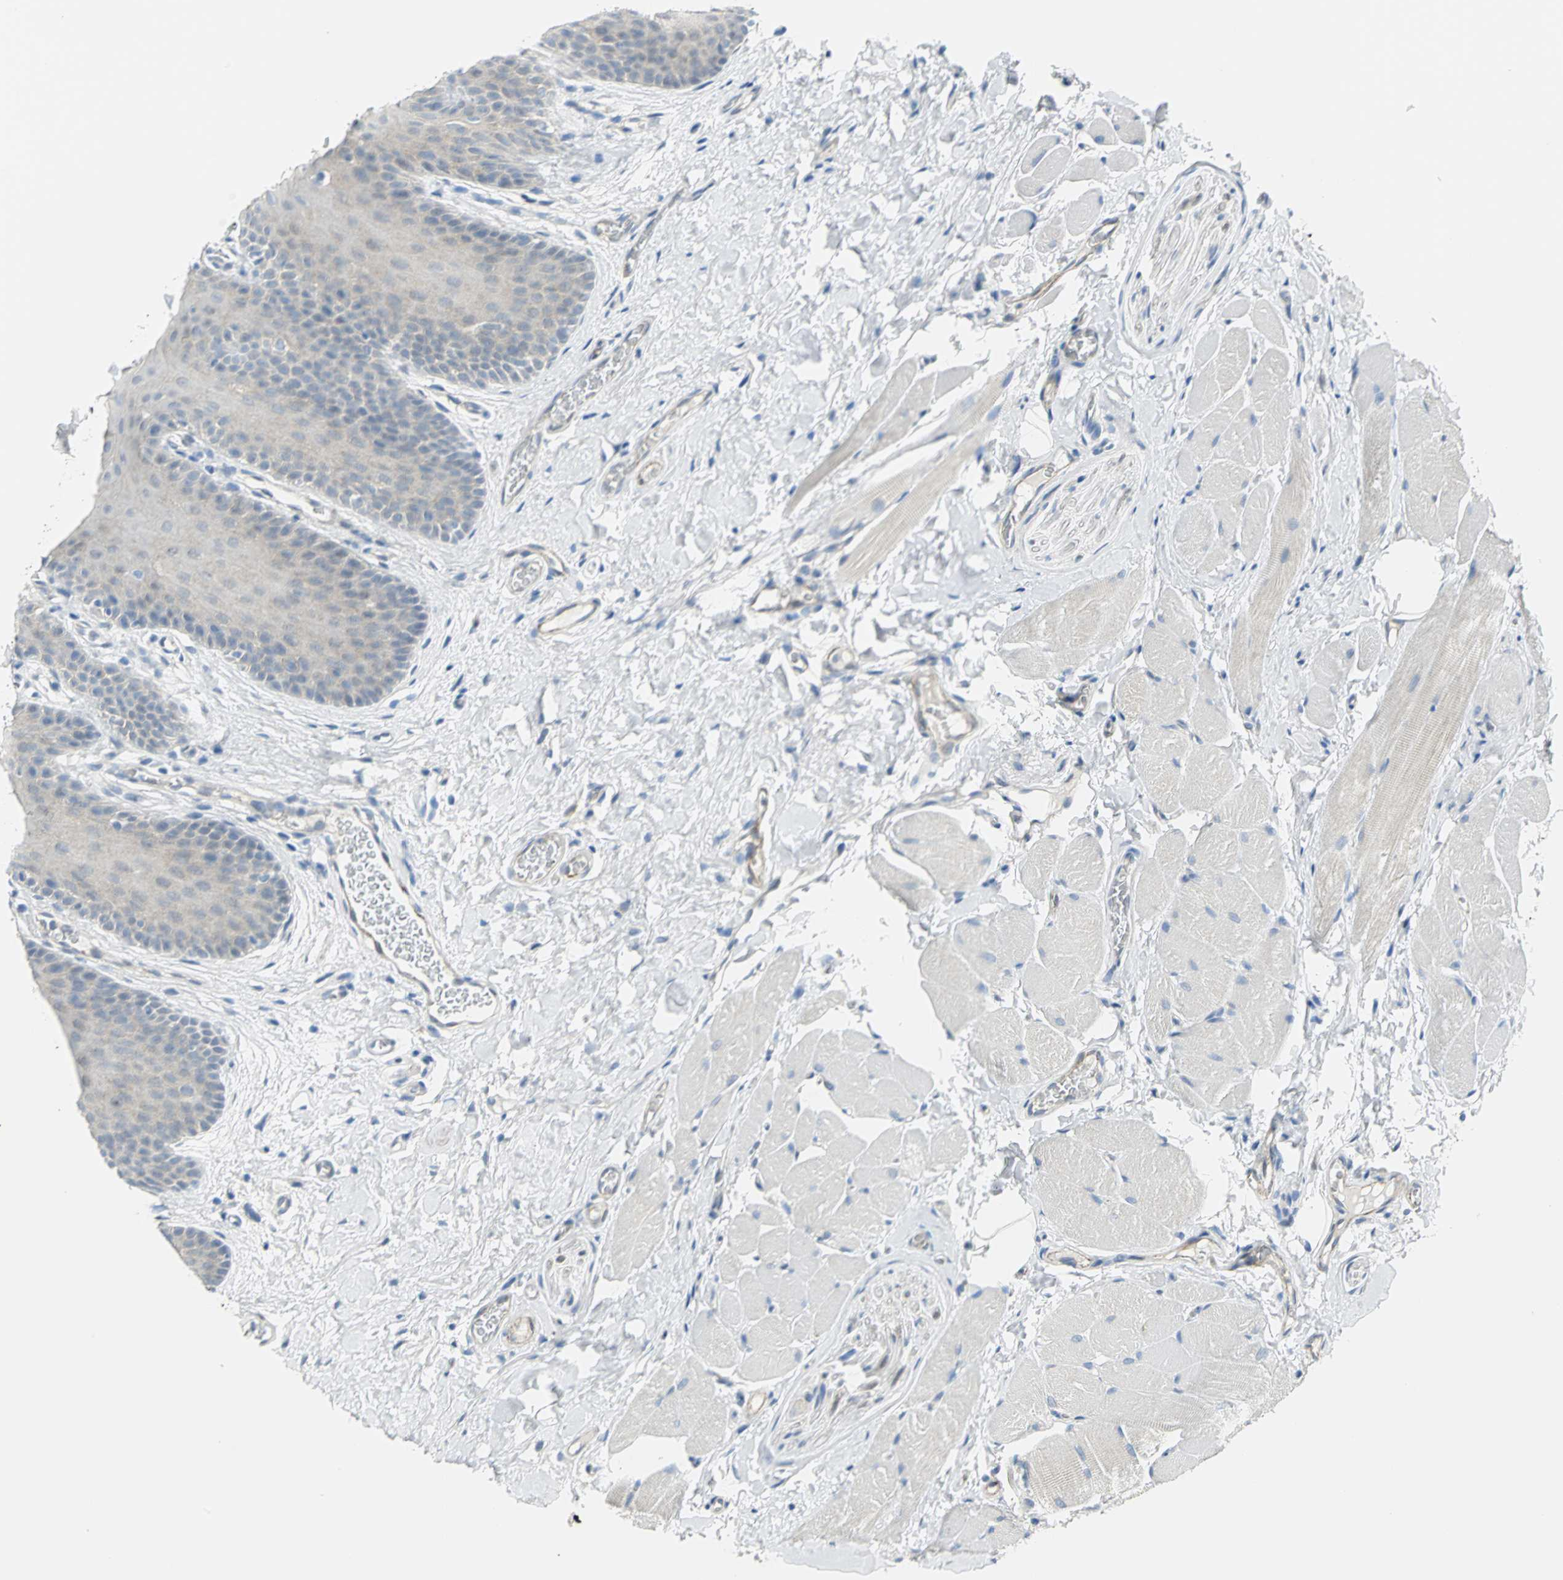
{"staining": {"intensity": "negative", "quantity": "none", "location": "none"}, "tissue": "oral mucosa", "cell_type": "Squamous epithelial cells", "image_type": "normal", "snomed": [{"axis": "morphology", "description": "Normal tissue, NOS"}, {"axis": "topography", "description": "Oral tissue"}], "caption": "Immunohistochemistry (IHC) image of normal human oral mucosa stained for a protein (brown), which reveals no positivity in squamous epithelial cells.", "gene": "PGM3", "patient": {"sex": "male", "age": 54}}